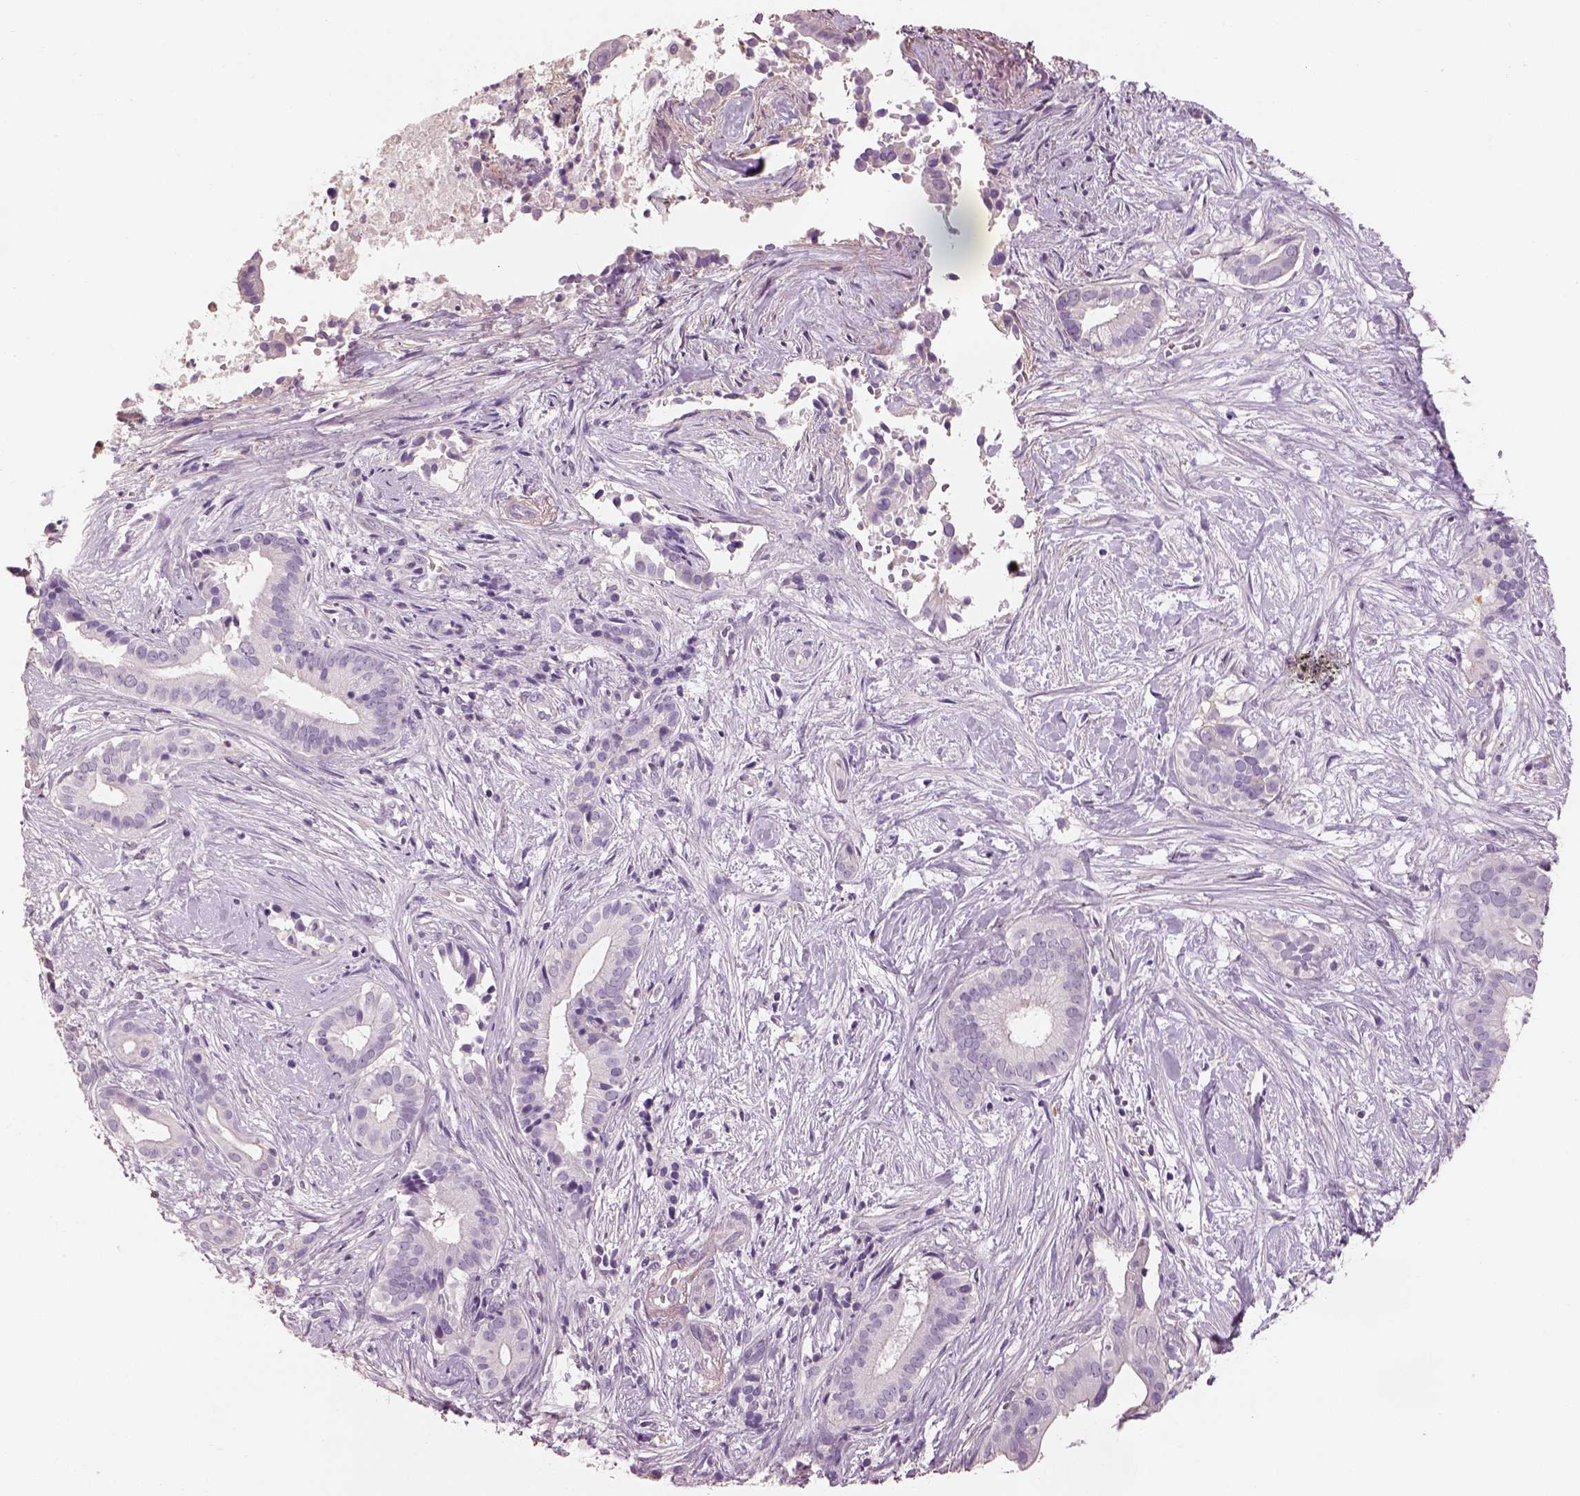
{"staining": {"intensity": "negative", "quantity": "none", "location": "none"}, "tissue": "pancreatic cancer", "cell_type": "Tumor cells", "image_type": "cancer", "snomed": [{"axis": "morphology", "description": "Adenocarcinoma, NOS"}, {"axis": "topography", "description": "Pancreas"}], "caption": "IHC photomicrograph of human pancreatic cancer (adenocarcinoma) stained for a protein (brown), which shows no expression in tumor cells.", "gene": "OTUD6A", "patient": {"sex": "male", "age": 61}}